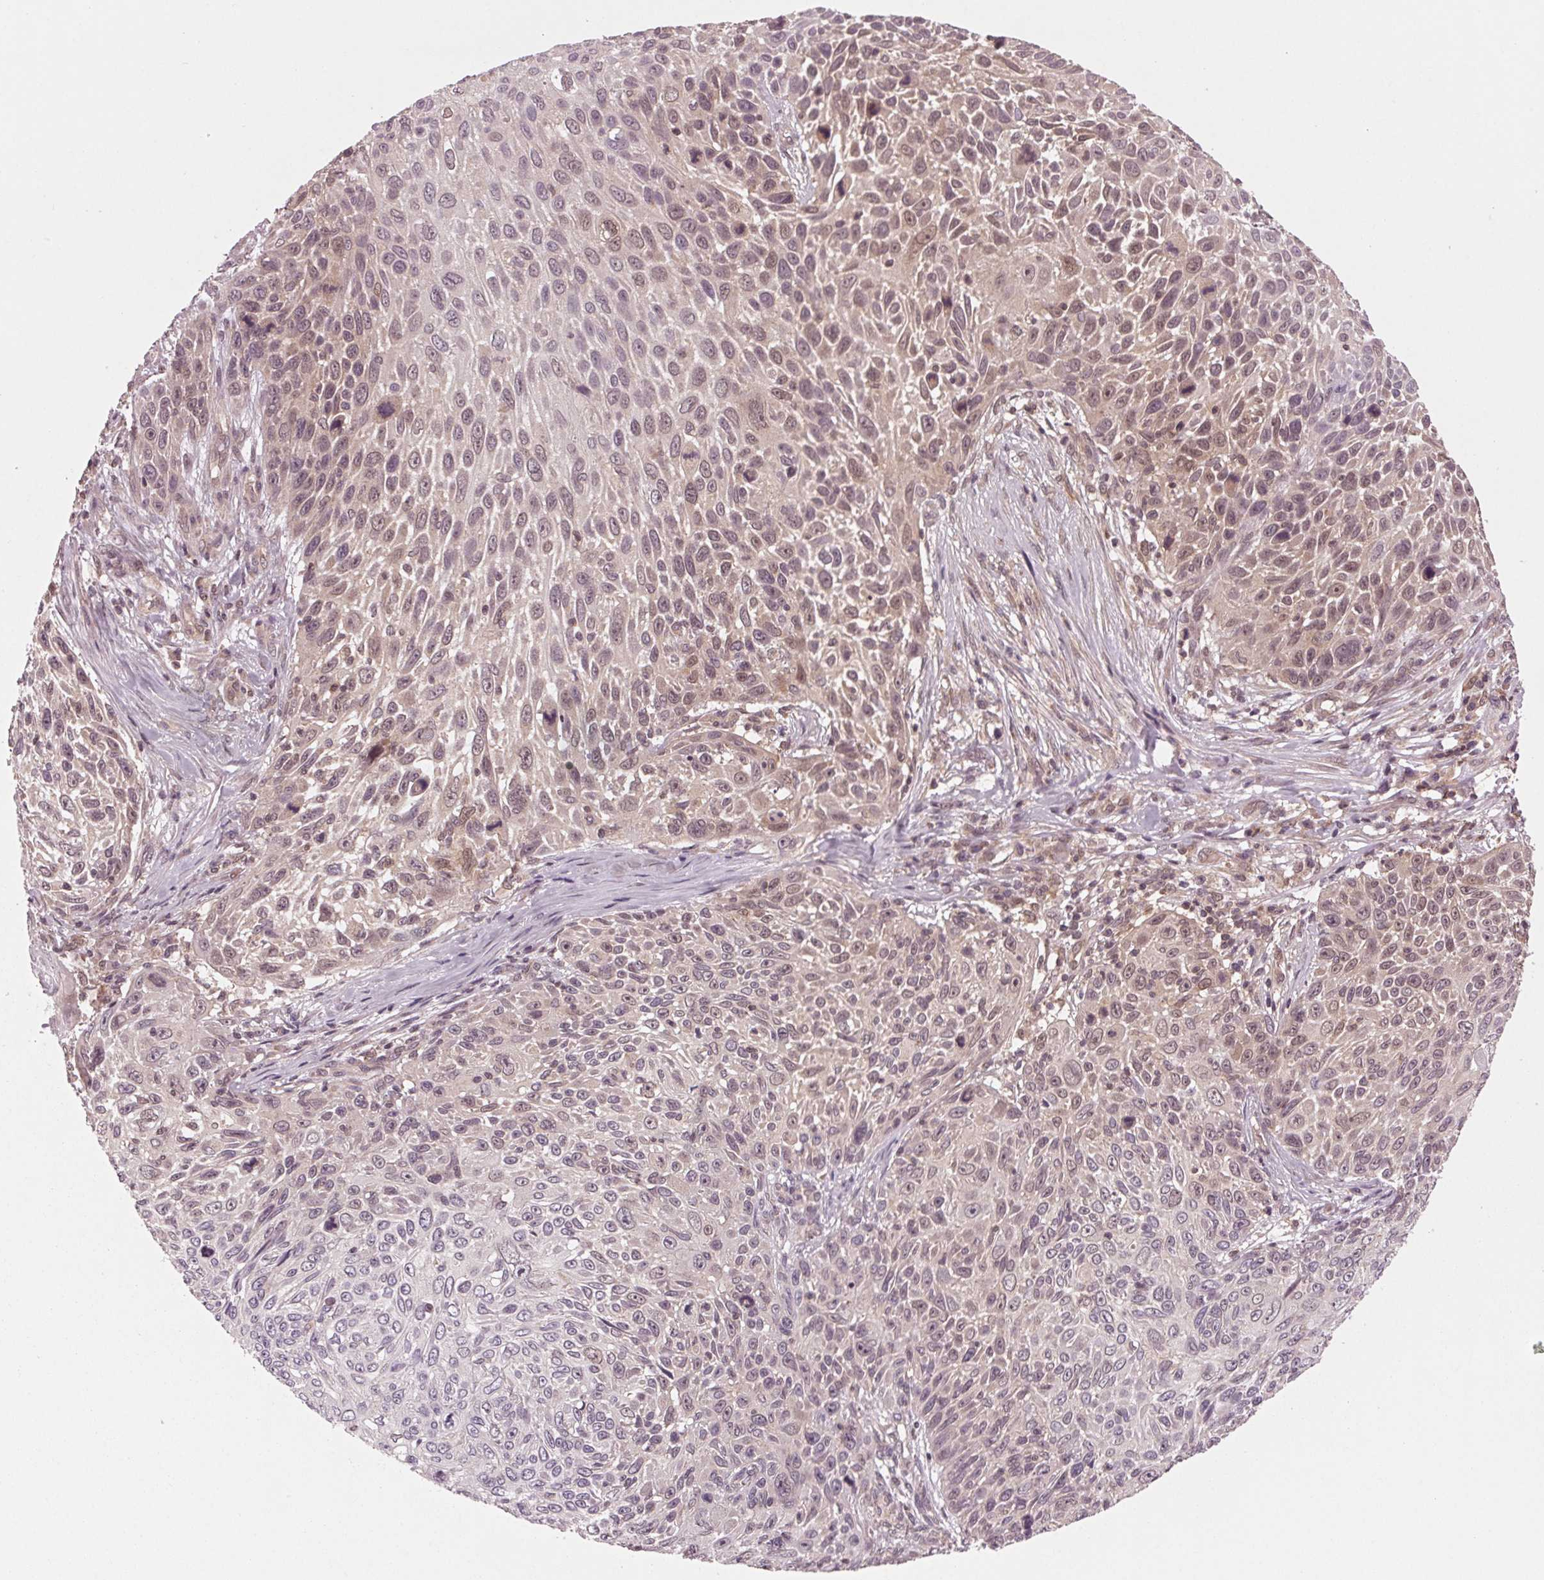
{"staining": {"intensity": "weak", "quantity": "<25%", "location": "cytoplasmic/membranous,nuclear"}, "tissue": "skin cancer", "cell_type": "Tumor cells", "image_type": "cancer", "snomed": [{"axis": "morphology", "description": "Squamous cell carcinoma, NOS"}, {"axis": "topography", "description": "Skin"}], "caption": "Histopathology image shows no significant protein staining in tumor cells of skin cancer (squamous cell carcinoma).", "gene": "STAT3", "patient": {"sex": "male", "age": 92}}